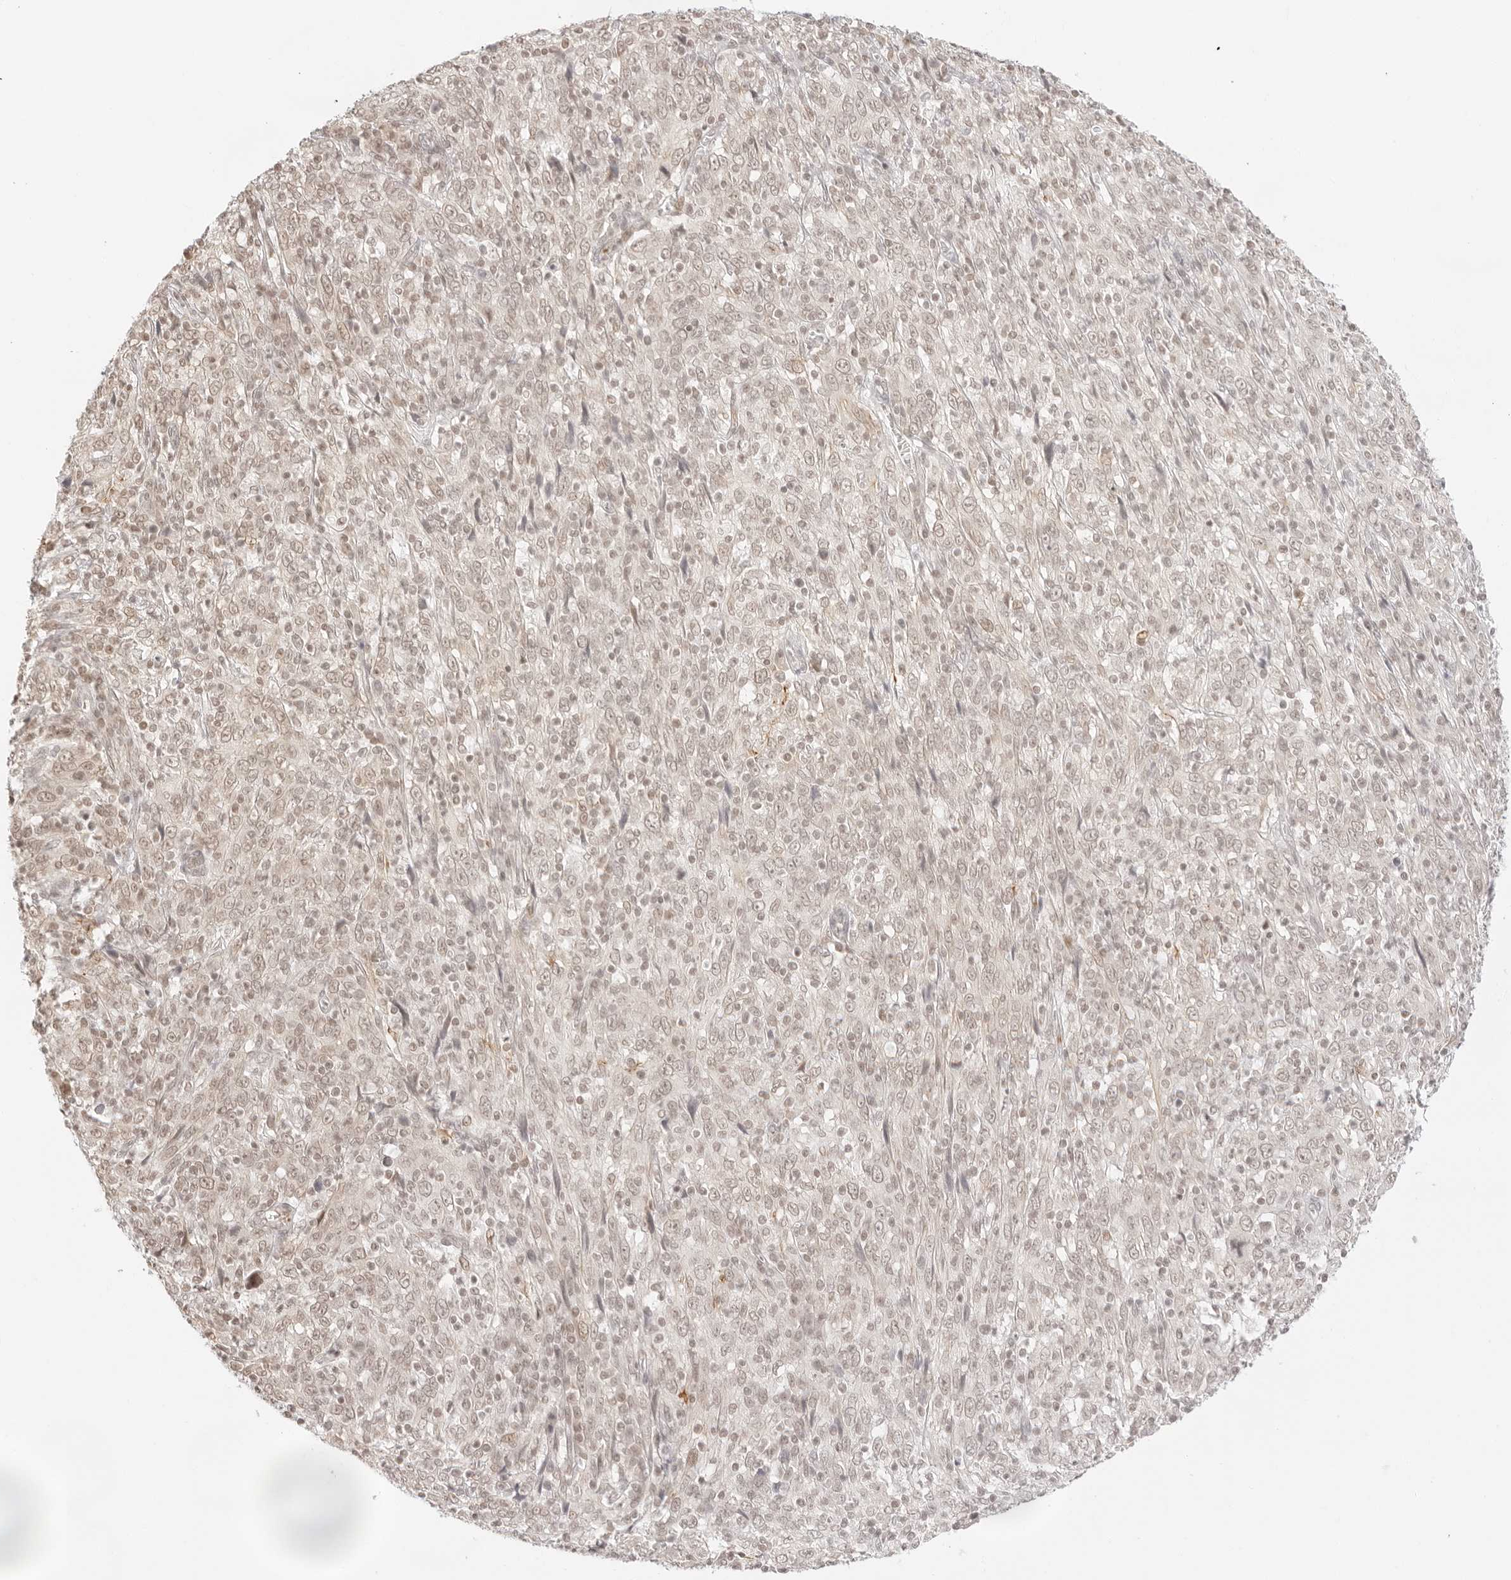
{"staining": {"intensity": "weak", "quantity": "25%-75%", "location": "nuclear"}, "tissue": "cervical cancer", "cell_type": "Tumor cells", "image_type": "cancer", "snomed": [{"axis": "morphology", "description": "Squamous cell carcinoma, NOS"}, {"axis": "topography", "description": "Cervix"}], "caption": "A histopathology image of squamous cell carcinoma (cervical) stained for a protein exhibits weak nuclear brown staining in tumor cells. Using DAB (3,3'-diaminobenzidine) (brown) and hematoxylin (blue) stains, captured at high magnification using brightfield microscopy.", "gene": "GNAS", "patient": {"sex": "female", "age": 46}}